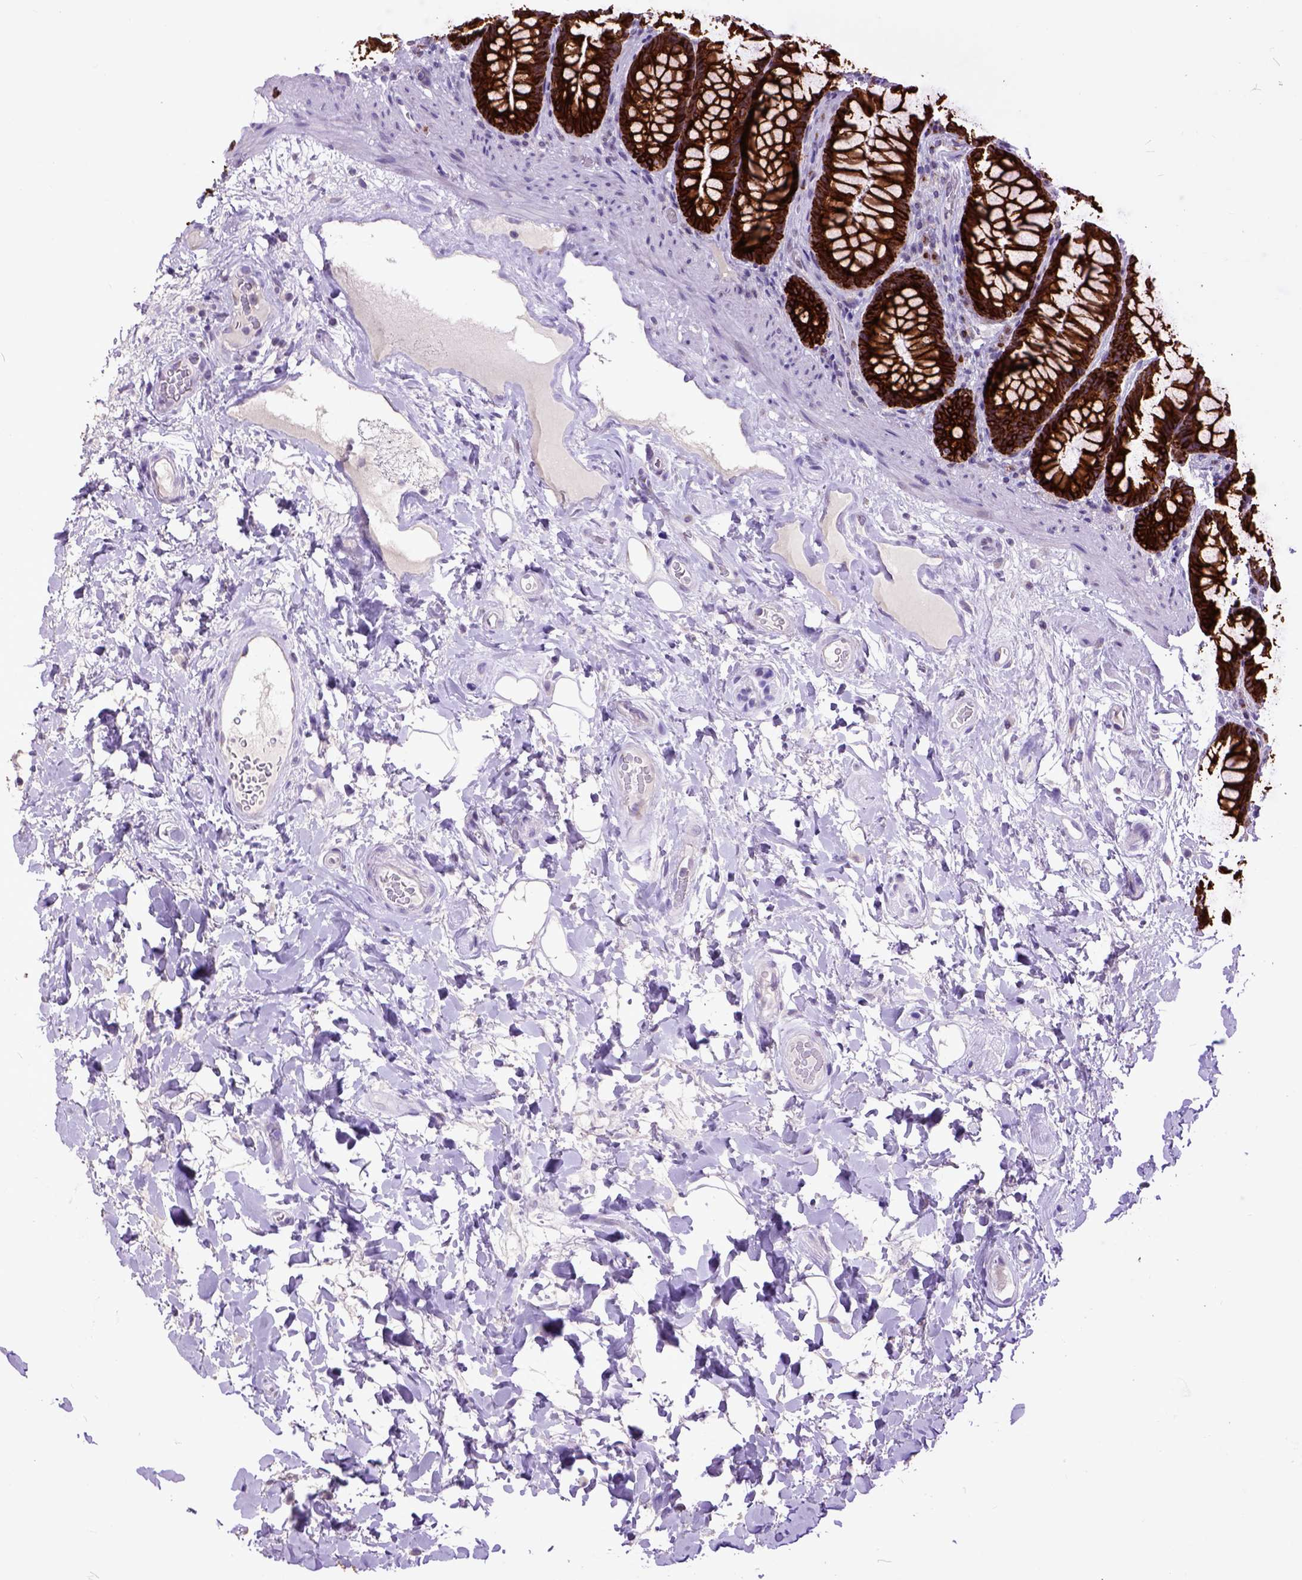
{"staining": {"intensity": "strong", "quantity": ">75%", "location": "cytoplasmic/membranous"}, "tissue": "rectum", "cell_type": "Glandular cells", "image_type": "normal", "snomed": [{"axis": "morphology", "description": "Normal tissue, NOS"}, {"axis": "topography", "description": "Rectum"}], "caption": "A photomicrograph of human rectum stained for a protein reveals strong cytoplasmic/membranous brown staining in glandular cells.", "gene": "RAB25", "patient": {"sex": "male", "age": 72}}